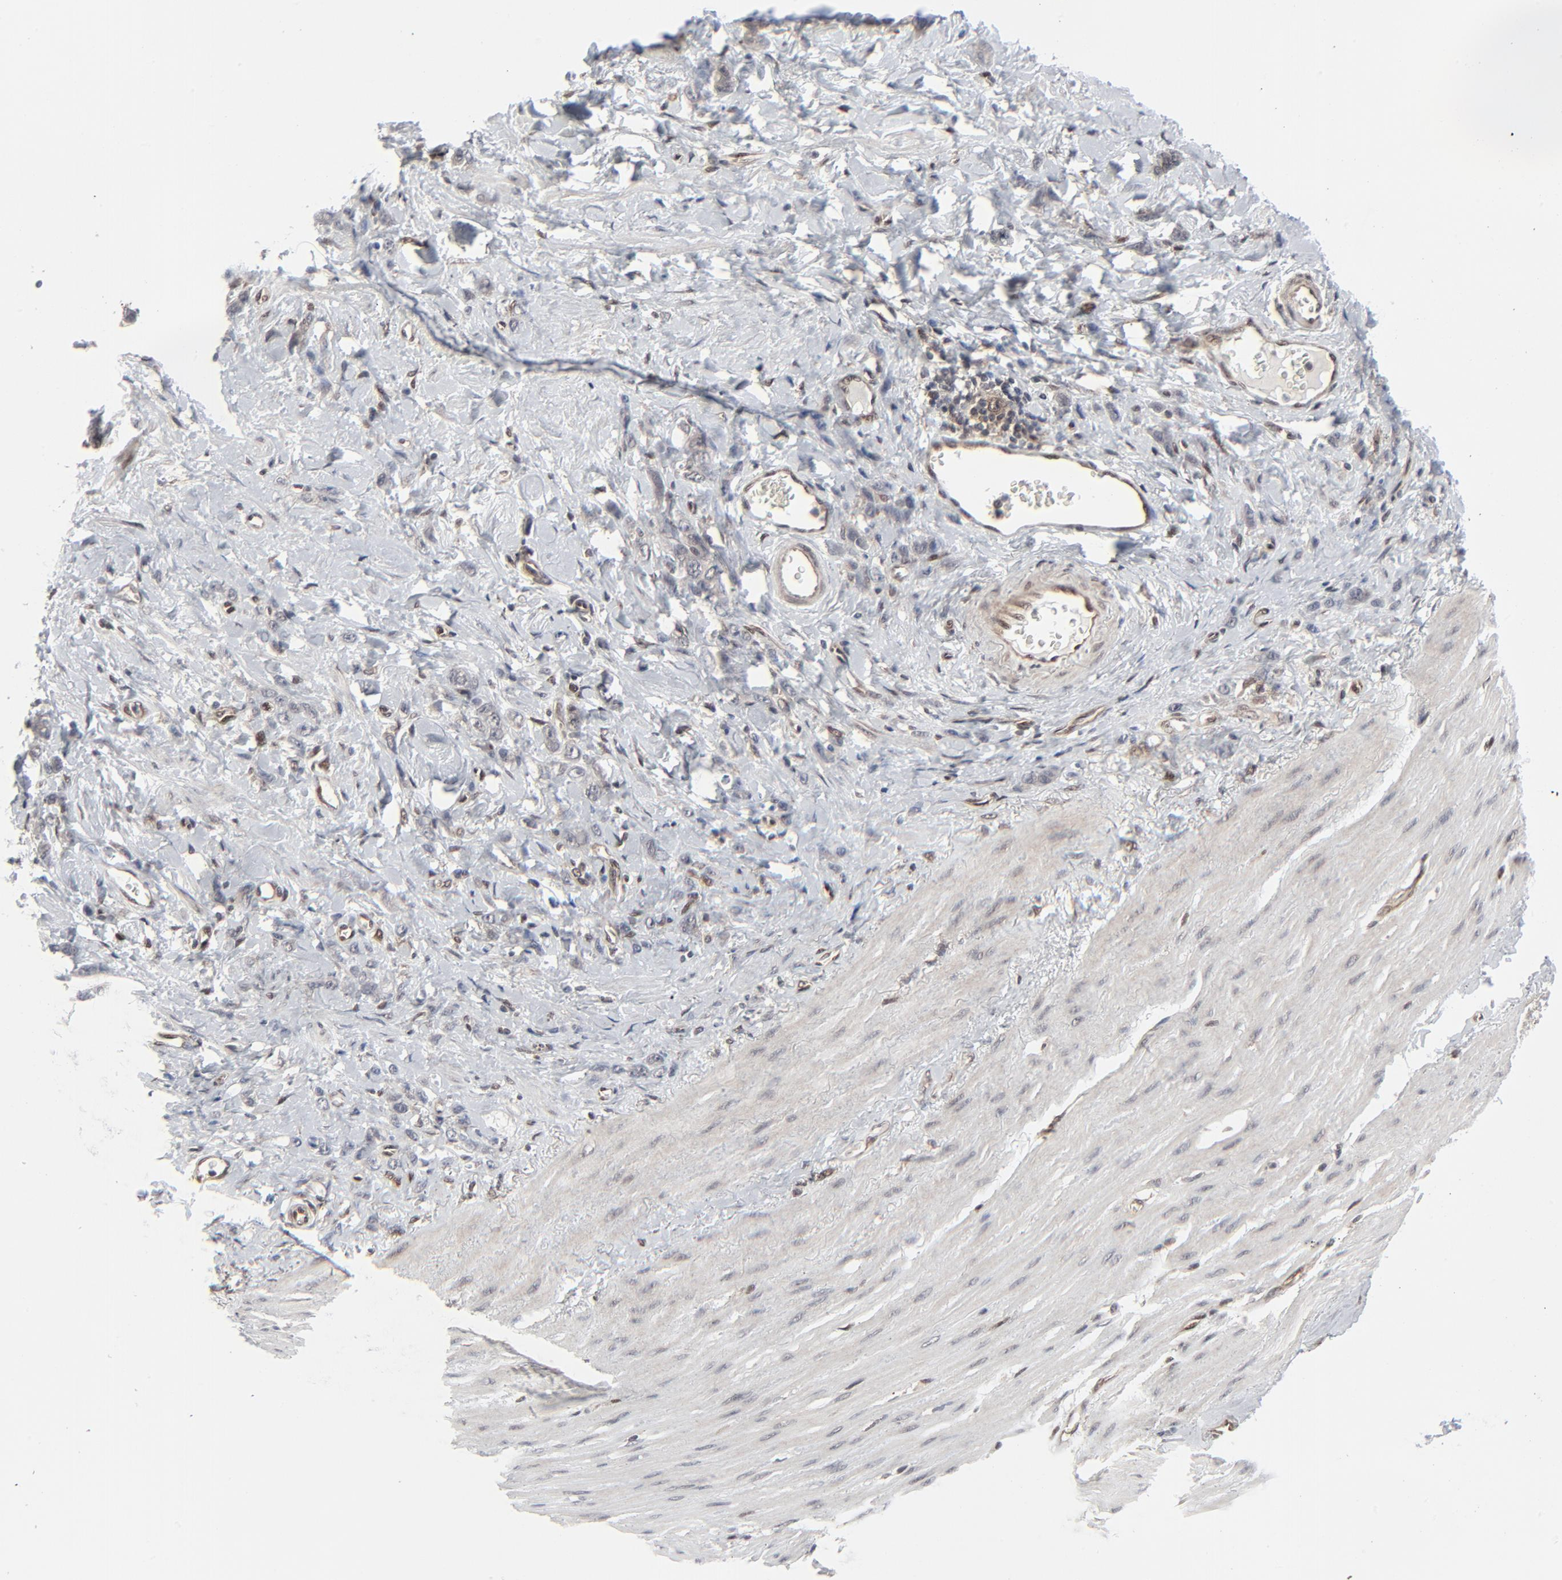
{"staining": {"intensity": "weak", "quantity": "25%-75%", "location": "nuclear"}, "tissue": "stomach cancer", "cell_type": "Tumor cells", "image_type": "cancer", "snomed": [{"axis": "morphology", "description": "Normal tissue, NOS"}, {"axis": "morphology", "description": "Adenocarcinoma, NOS"}, {"axis": "topography", "description": "Stomach"}], "caption": "Protein expression analysis of human stomach cancer reveals weak nuclear expression in approximately 25%-75% of tumor cells.", "gene": "AKT1", "patient": {"sex": "male", "age": 82}}